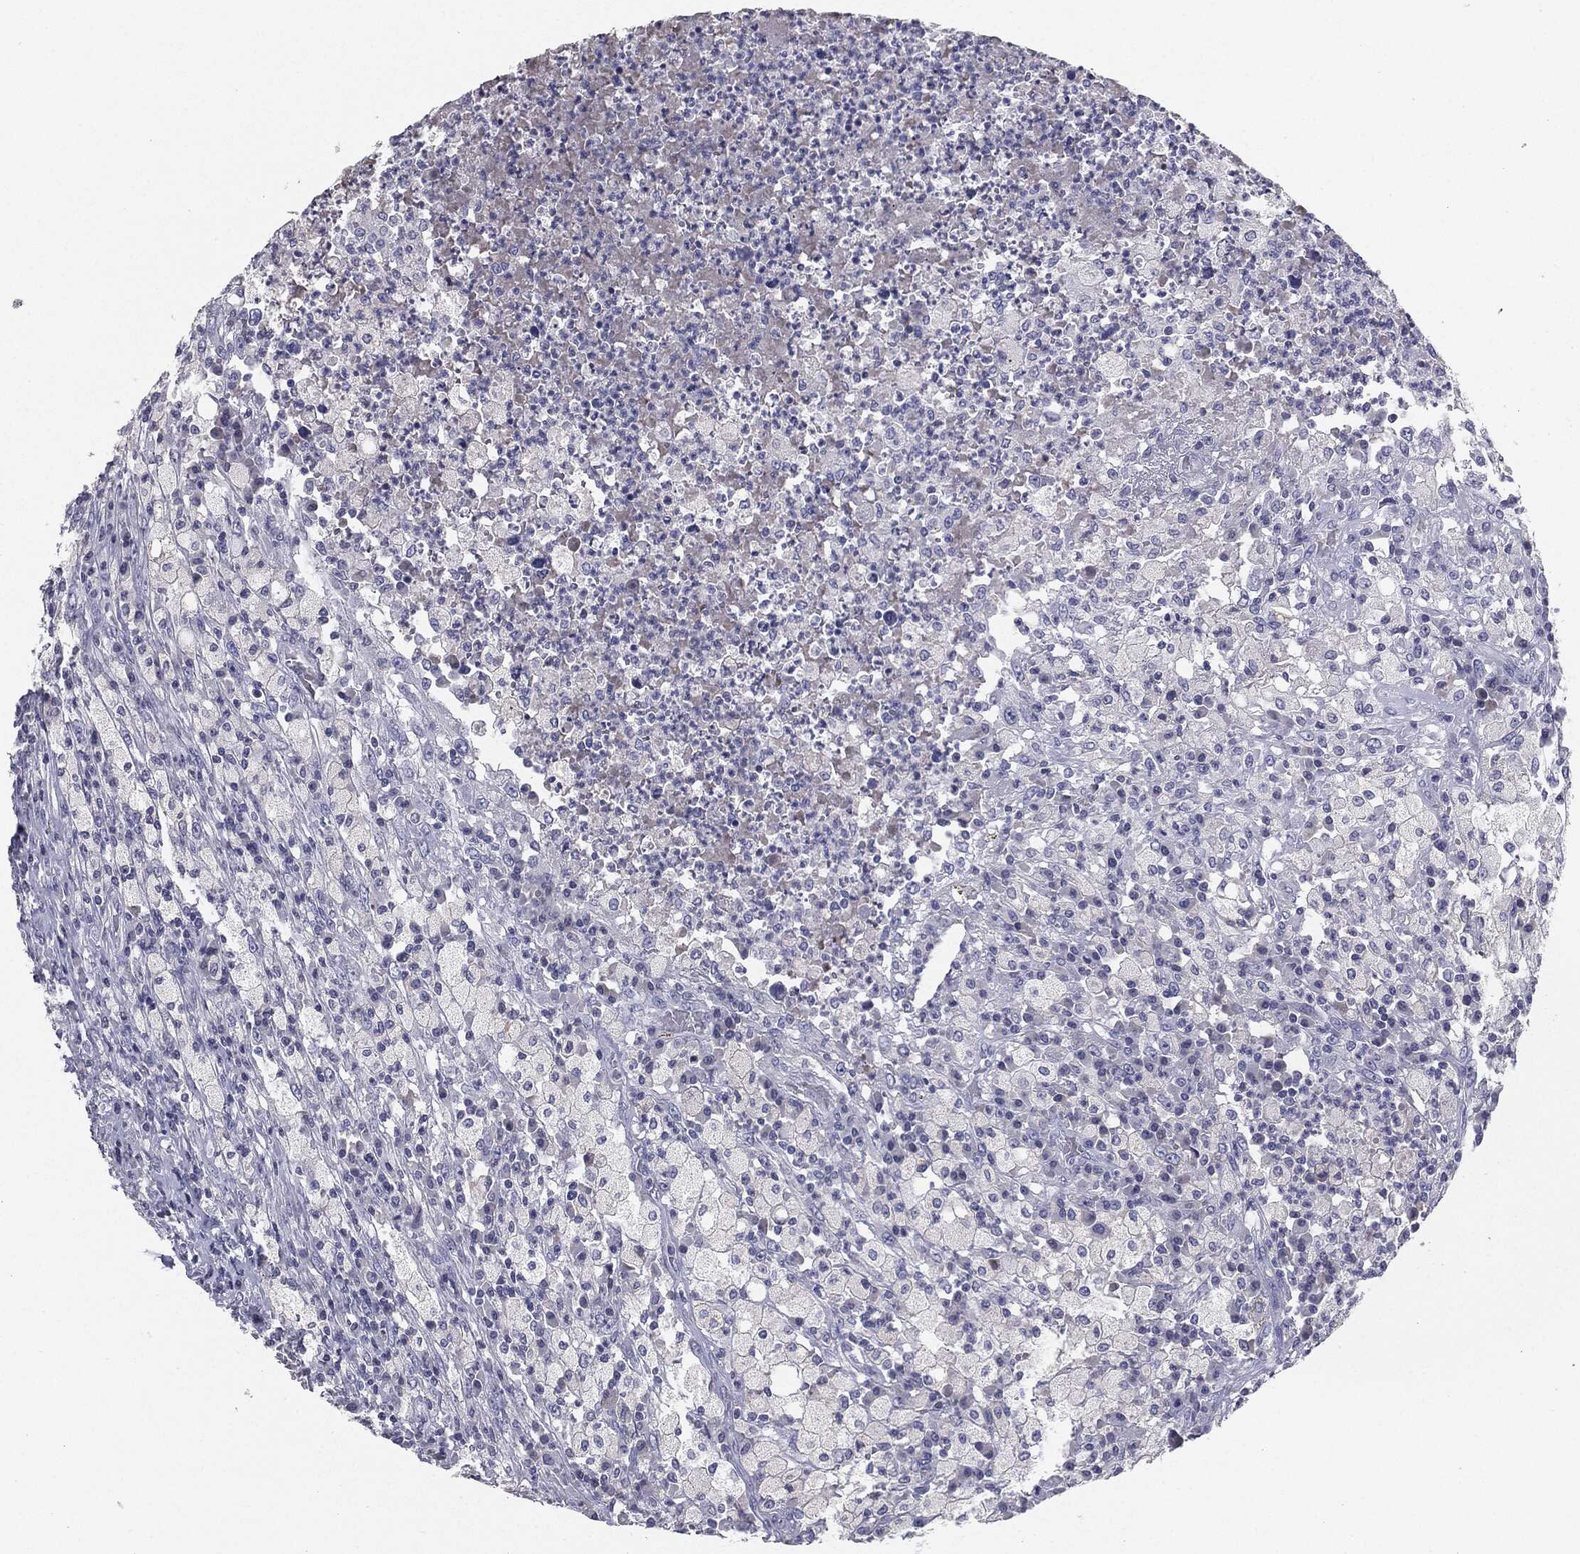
{"staining": {"intensity": "negative", "quantity": "none", "location": "none"}, "tissue": "testis cancer", "cell_type": "Tumor cells", "image_type": "cancer", "snomed": [{"axis": "morphology", "description": "Necrosis, NOS"}, {"axis": "morphology", "description": "Carcinoma, Embryonal, NOS"}, {"axis": "topography", "description": "Testis"}], "caption": "Immunohistochemical staining of testis cancer displays no significant staining in tumor cells. (DAB IHC, high magnification).", "gene": "SERPINB4", "patient": {"sex": "male", "age": 19}}